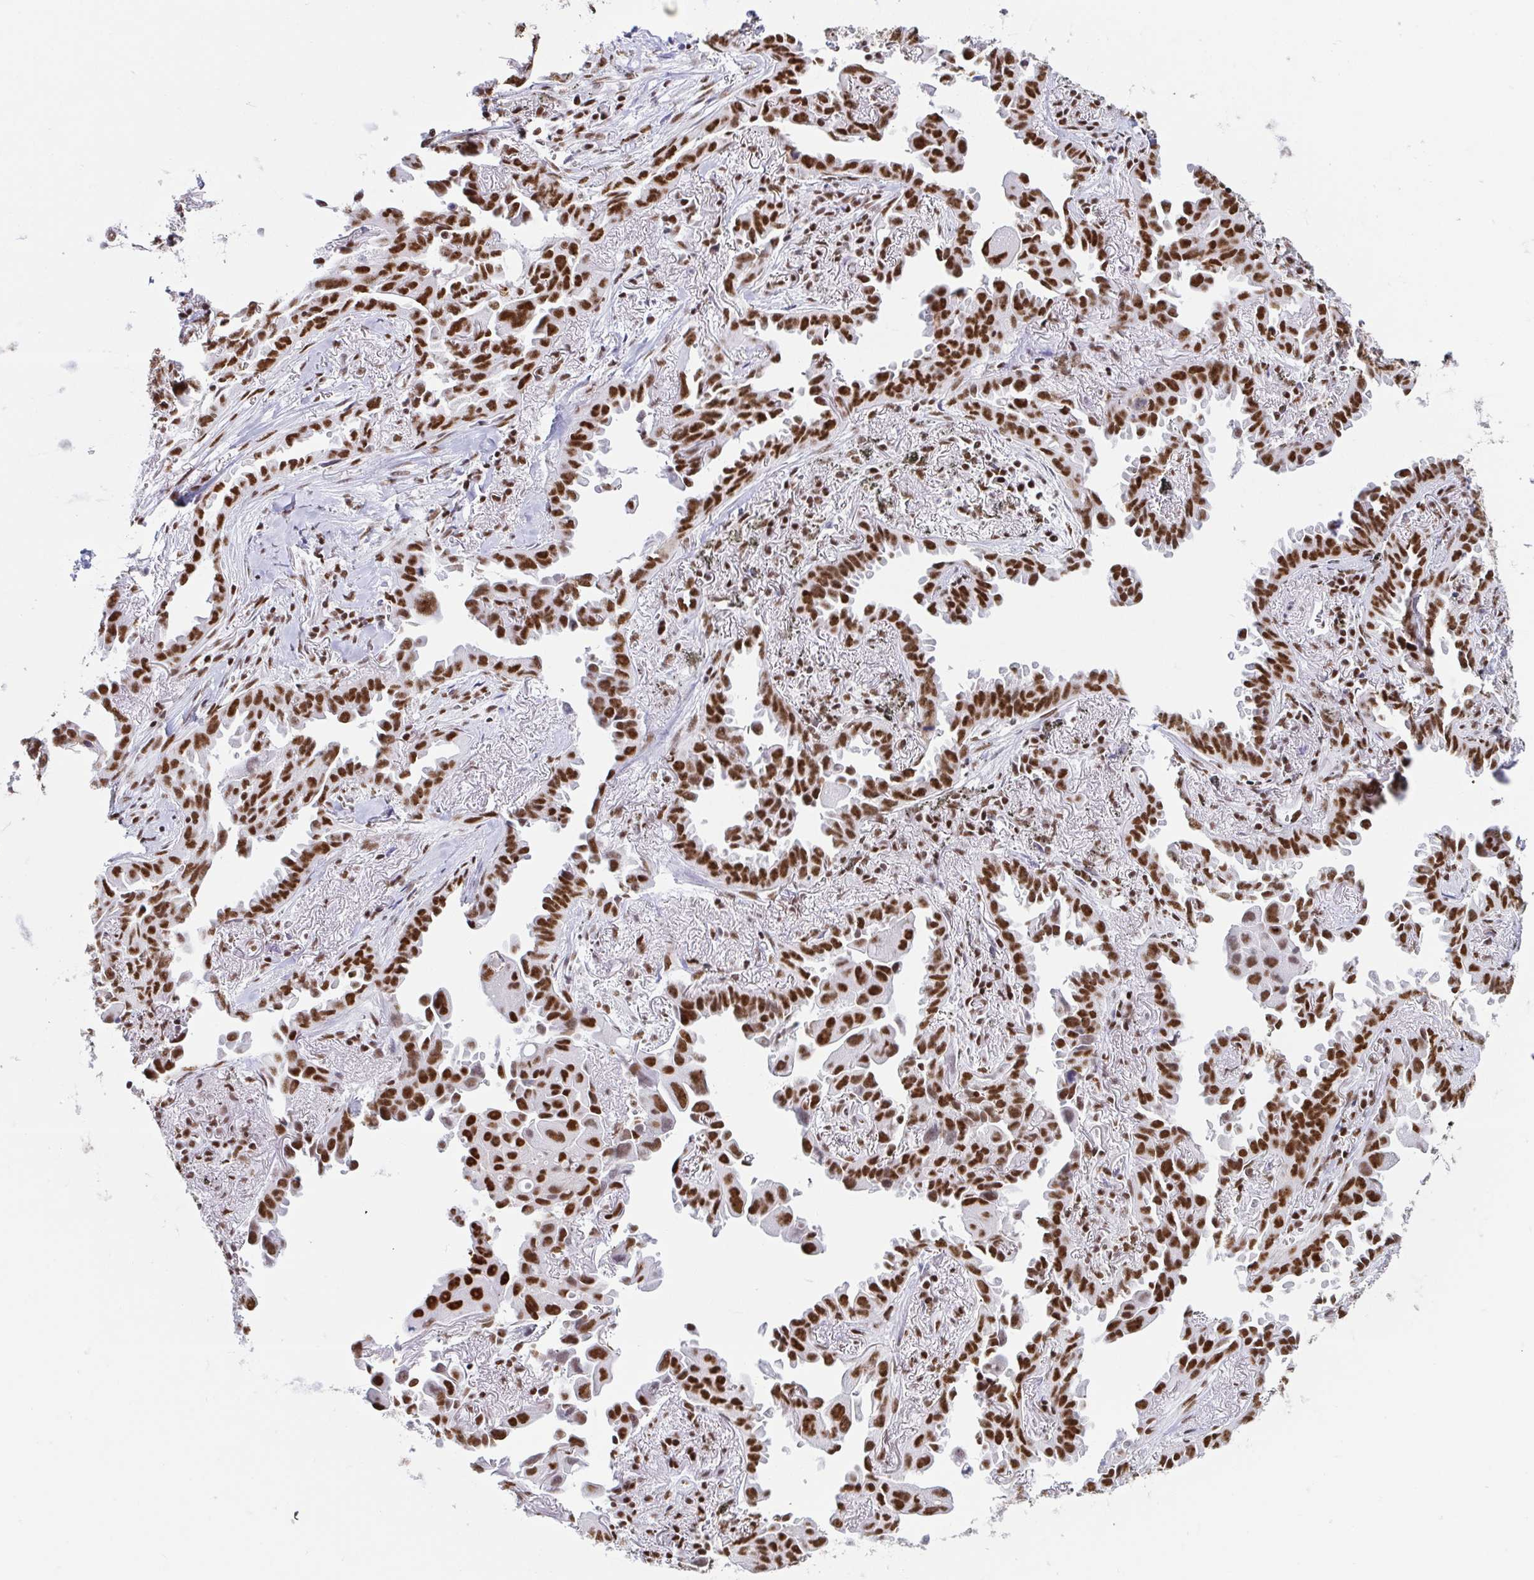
{"staining": {"intensity": "strong", "quantity": ">75%", "location": "nuclear"}, "tissue": "lung cancer", "cell_type": "Tumor cells", "image_type": "cancer", "snomed": [{"axis": "morphology", "description": "Adenocarcinoma, NOS"}, {"axis": "topography", "description": "Lung"}], "caption": "Adenocarcinoma (lung) tissue displays strong nuclear staining in about >75% of tumor cells", "gene": "EWSR1", "patient": {"sex": "male", "age": 68}}